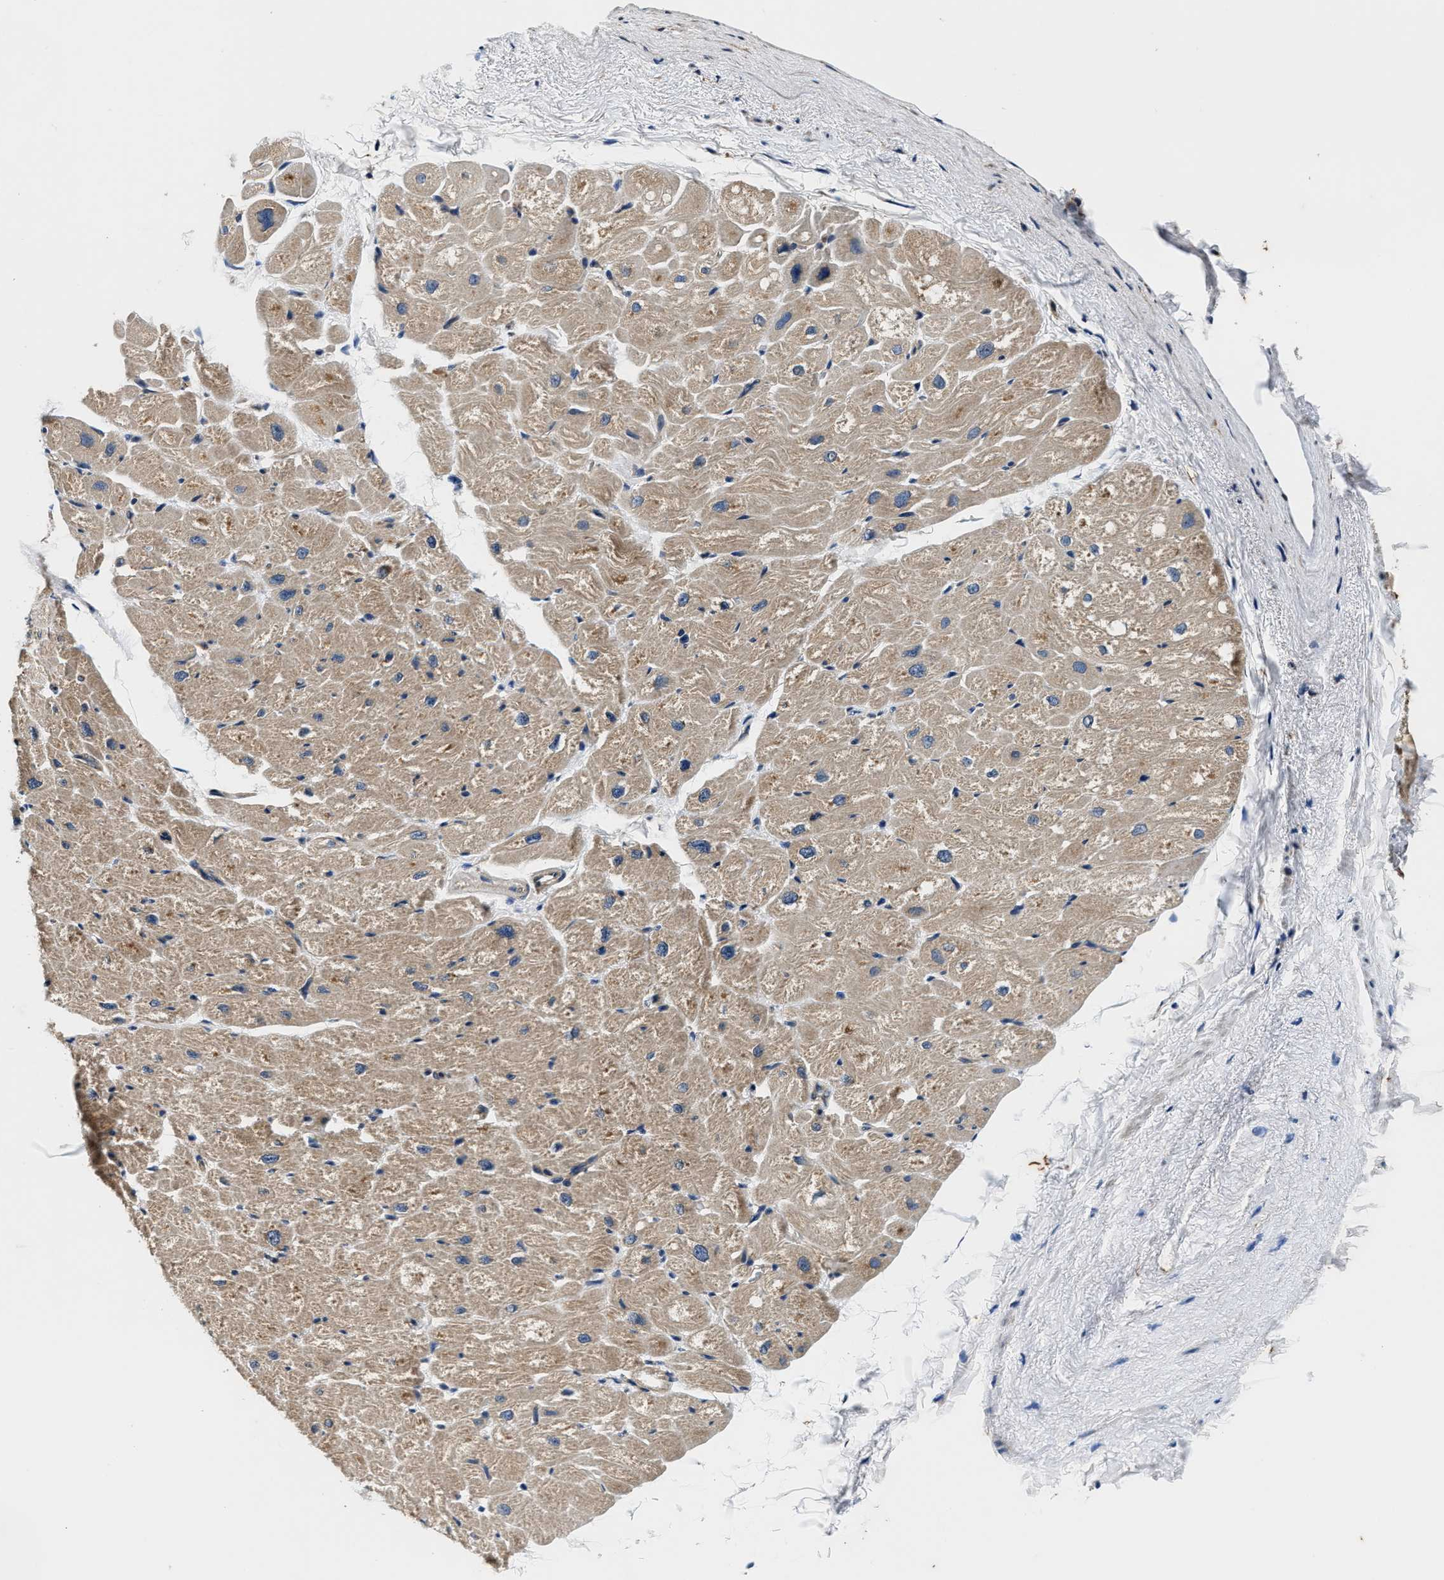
{"staining": {"intensity": "weak", "quantity": ">75%", "location": "cytoplasmic/membranous"}, "tissue": "heart muscle", "cell_type": "Cardiomyocytes", "image_type": "normal", "snomed": [{"axis": "morphology", "description": "Normal tissue, NOS"}, {"axis": "topography", "description": "Heart"}], "caption": "IHC histopathology image of benign heart muscle: human heart muscle stained using immunohistochemistry (IHC) demonstrates low levels of weak protein expression localized specifically in the cytoplasmic/membranous of cardiomyocytes, appearing as a cytoplasmic/membranous brown color.", "gene": "PI4KB", "patient": {"sex": "male", "age": 49}}